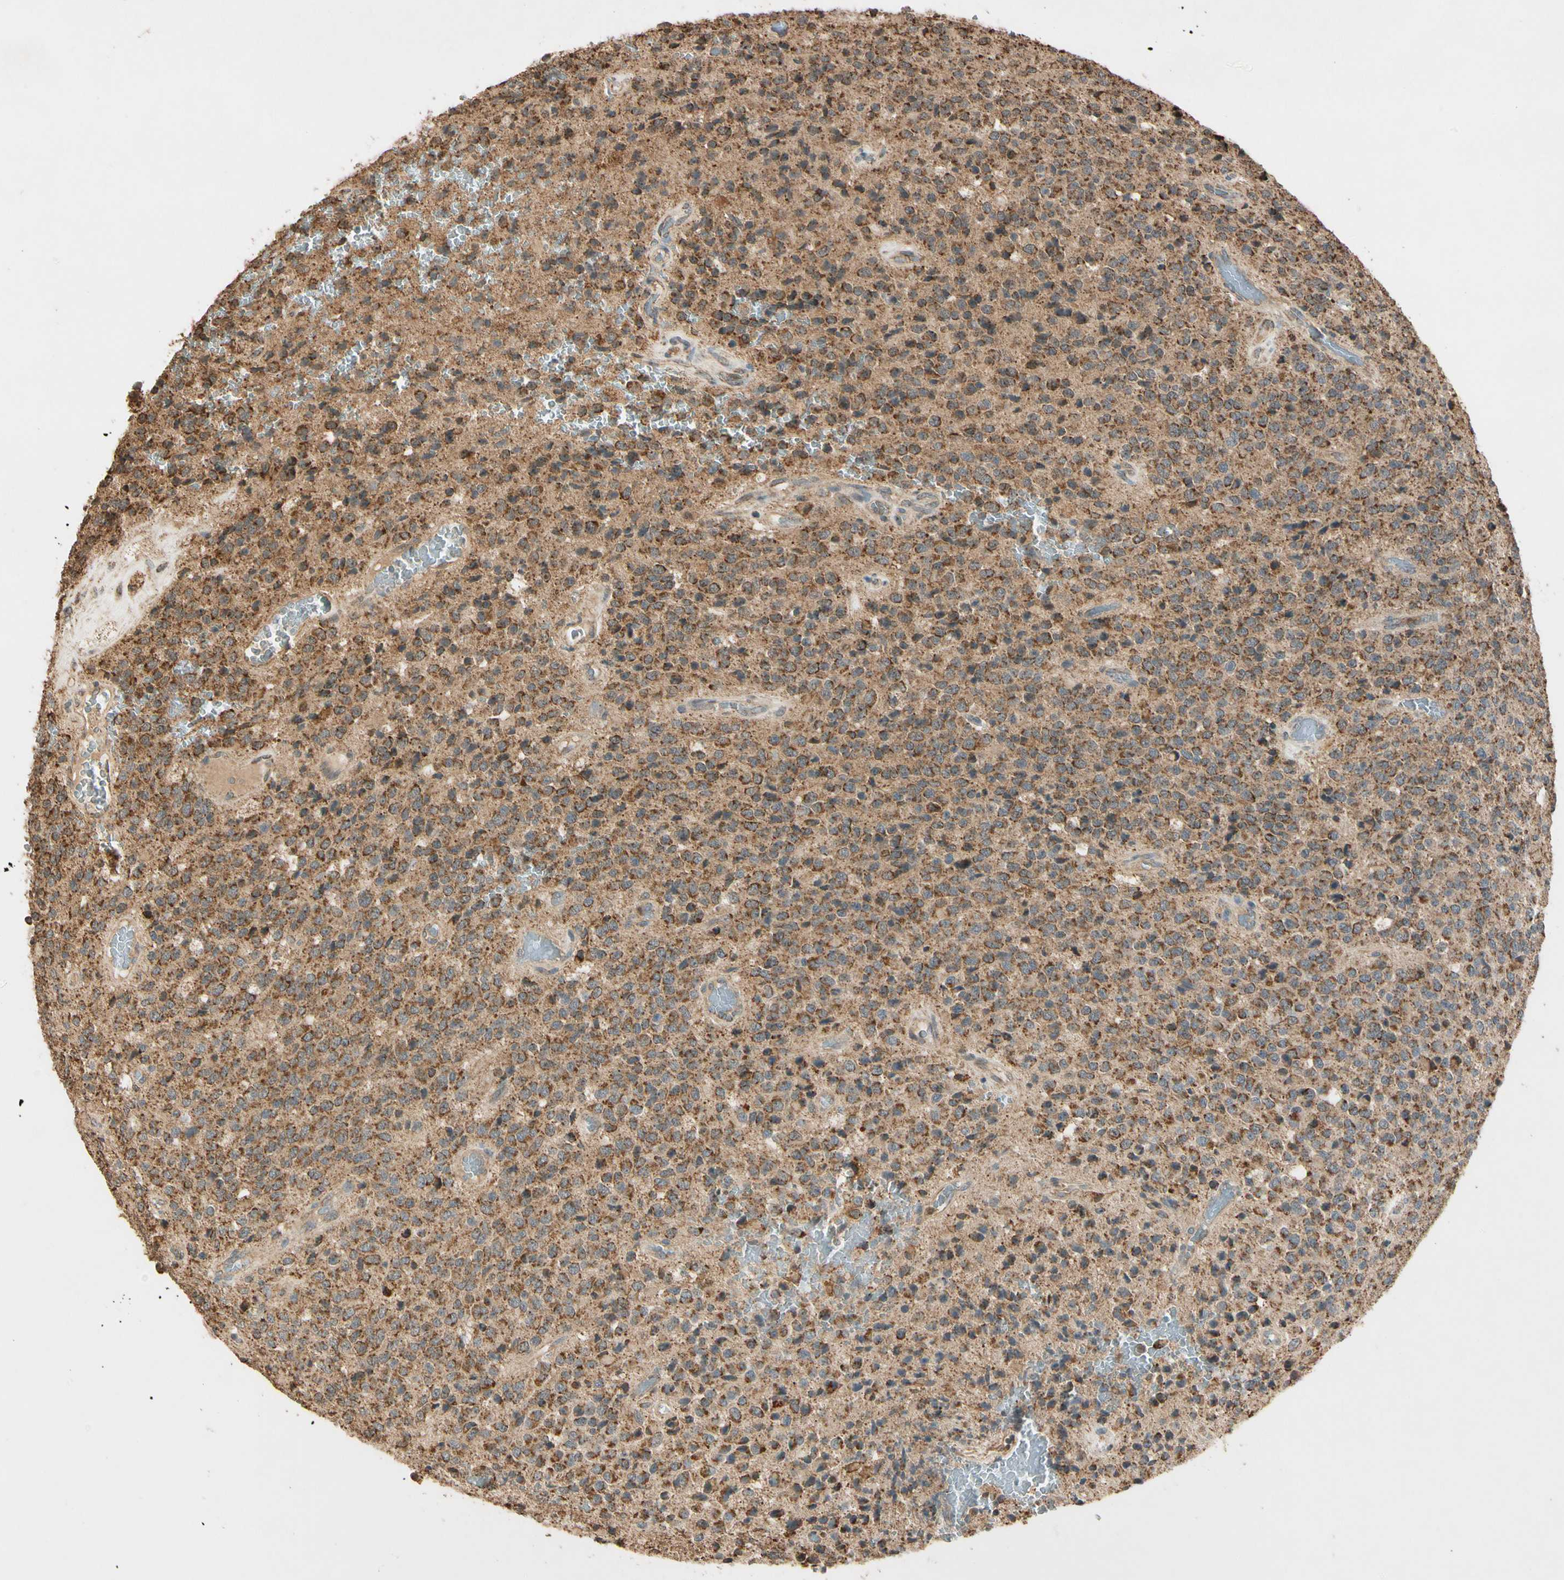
{"staining": {"intensity": "moderate", "quantity": ">75%", "location": "cytoplasmic/membranous"}, "tissue": "glioma", "cell_type": "Tumor cells", "image_type": "cancer", "snomed": [{"axis": "morphology", "description": "Glioma, malignant, High grade"}, {"axis": "topography", "description": "pancreas cauda"}], "caption": "Brown immunohistochemical staining in malignant glioma (high-grade) demonstrates moderate cytoplasmic/membranous positivity in about >75% of tumor cells.", "gene": "PRDX5", "patient": {"sex": "male", "age": 60}}